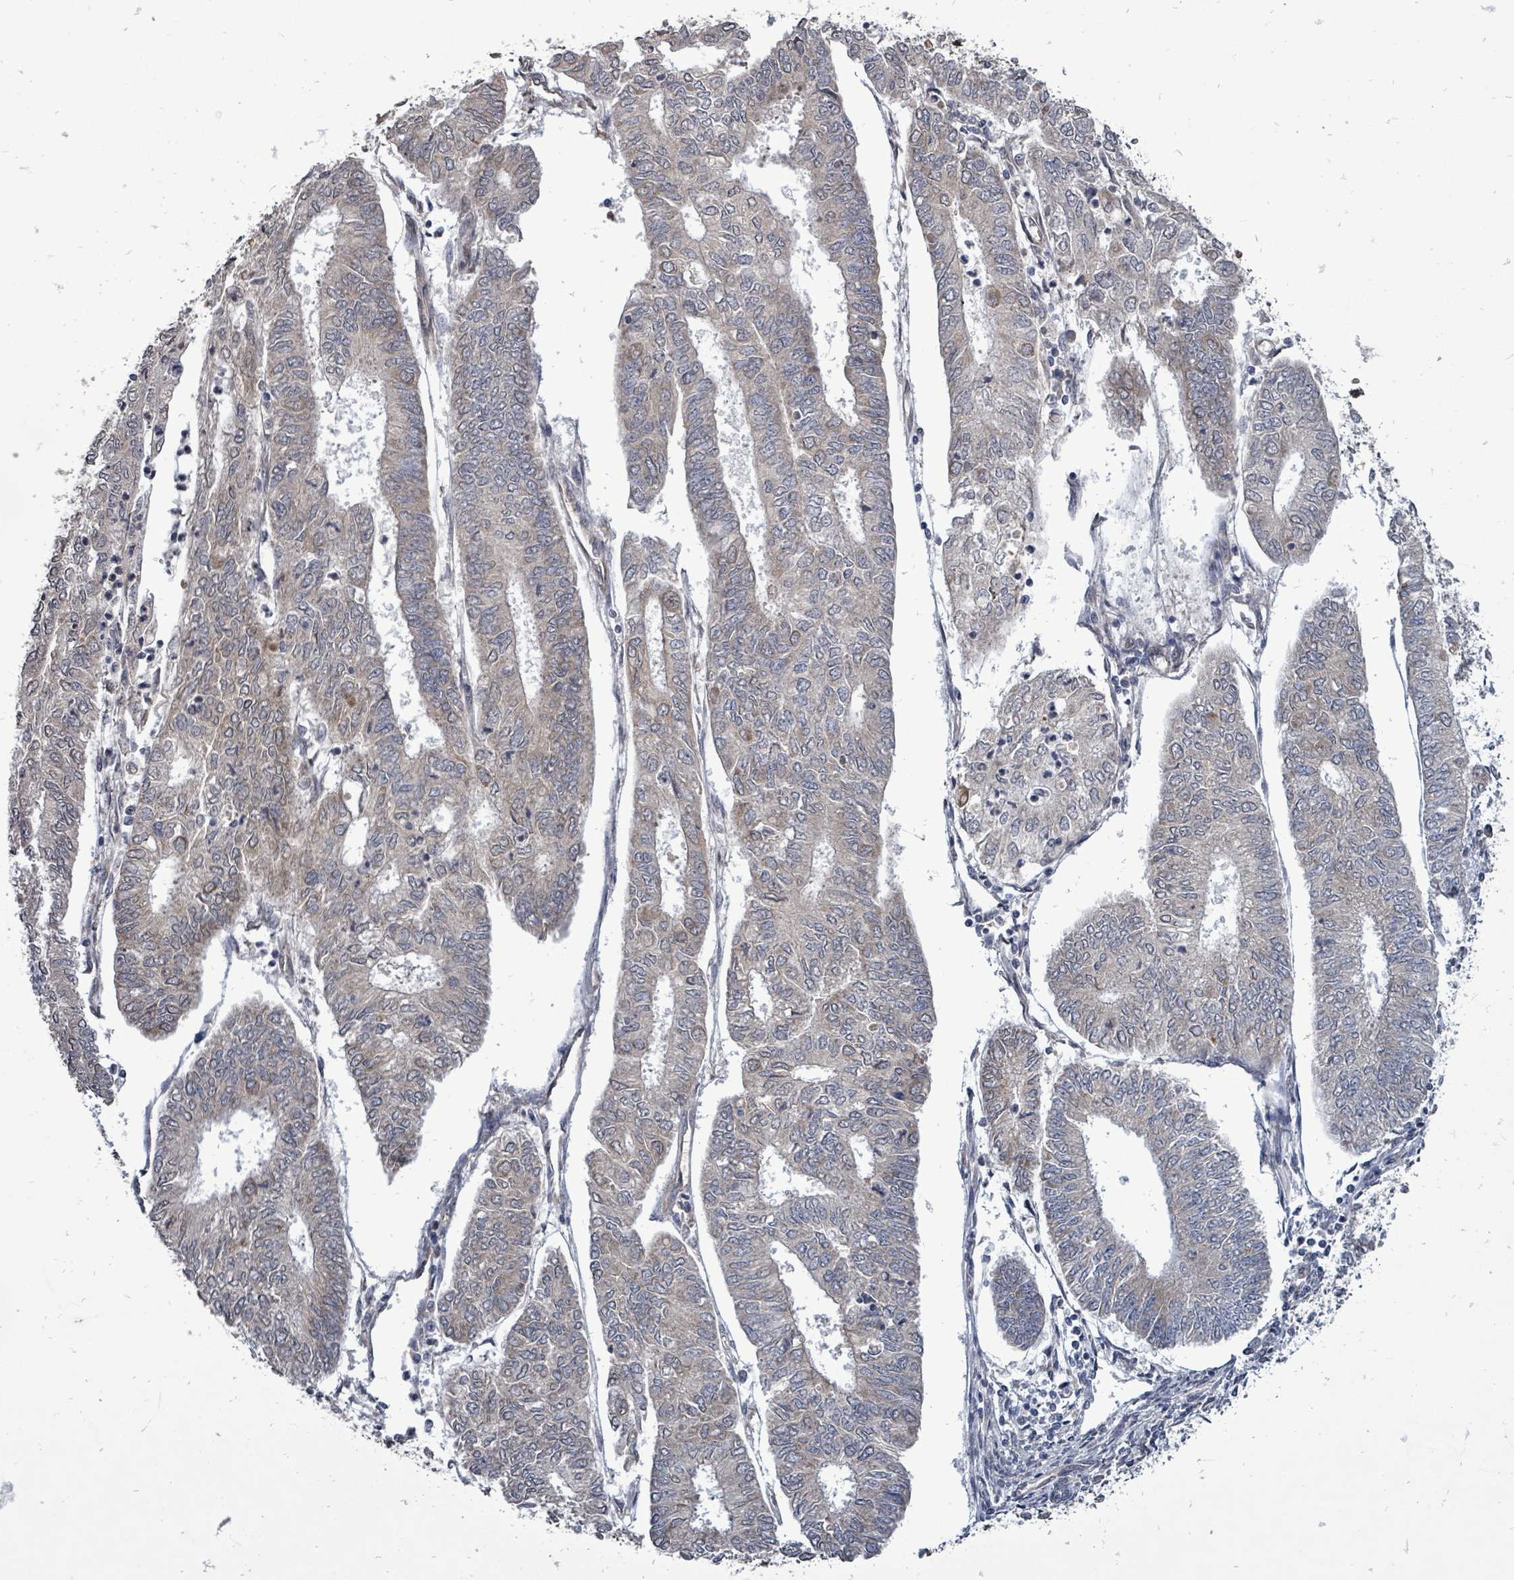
{"staining": {"intensity": "weak", "quantity": "<25%", "location": "cytoplasmic/membranous"}, "tissue": "endometrial cancer", "cell_type": "Tumor cells", "image_type": "cancer", "snomed": [{"axis": "morphology", "description": "Adenocarcinoma, NOS"}, {"axis": "topography", "description": "Endometrium"}], "caption": "IHC of human adenocarcinoma (endometrial) reveals no expression in tumor cells.", "gene": "RALGAPB", "patient": {"sex": "female", "age": 68}}